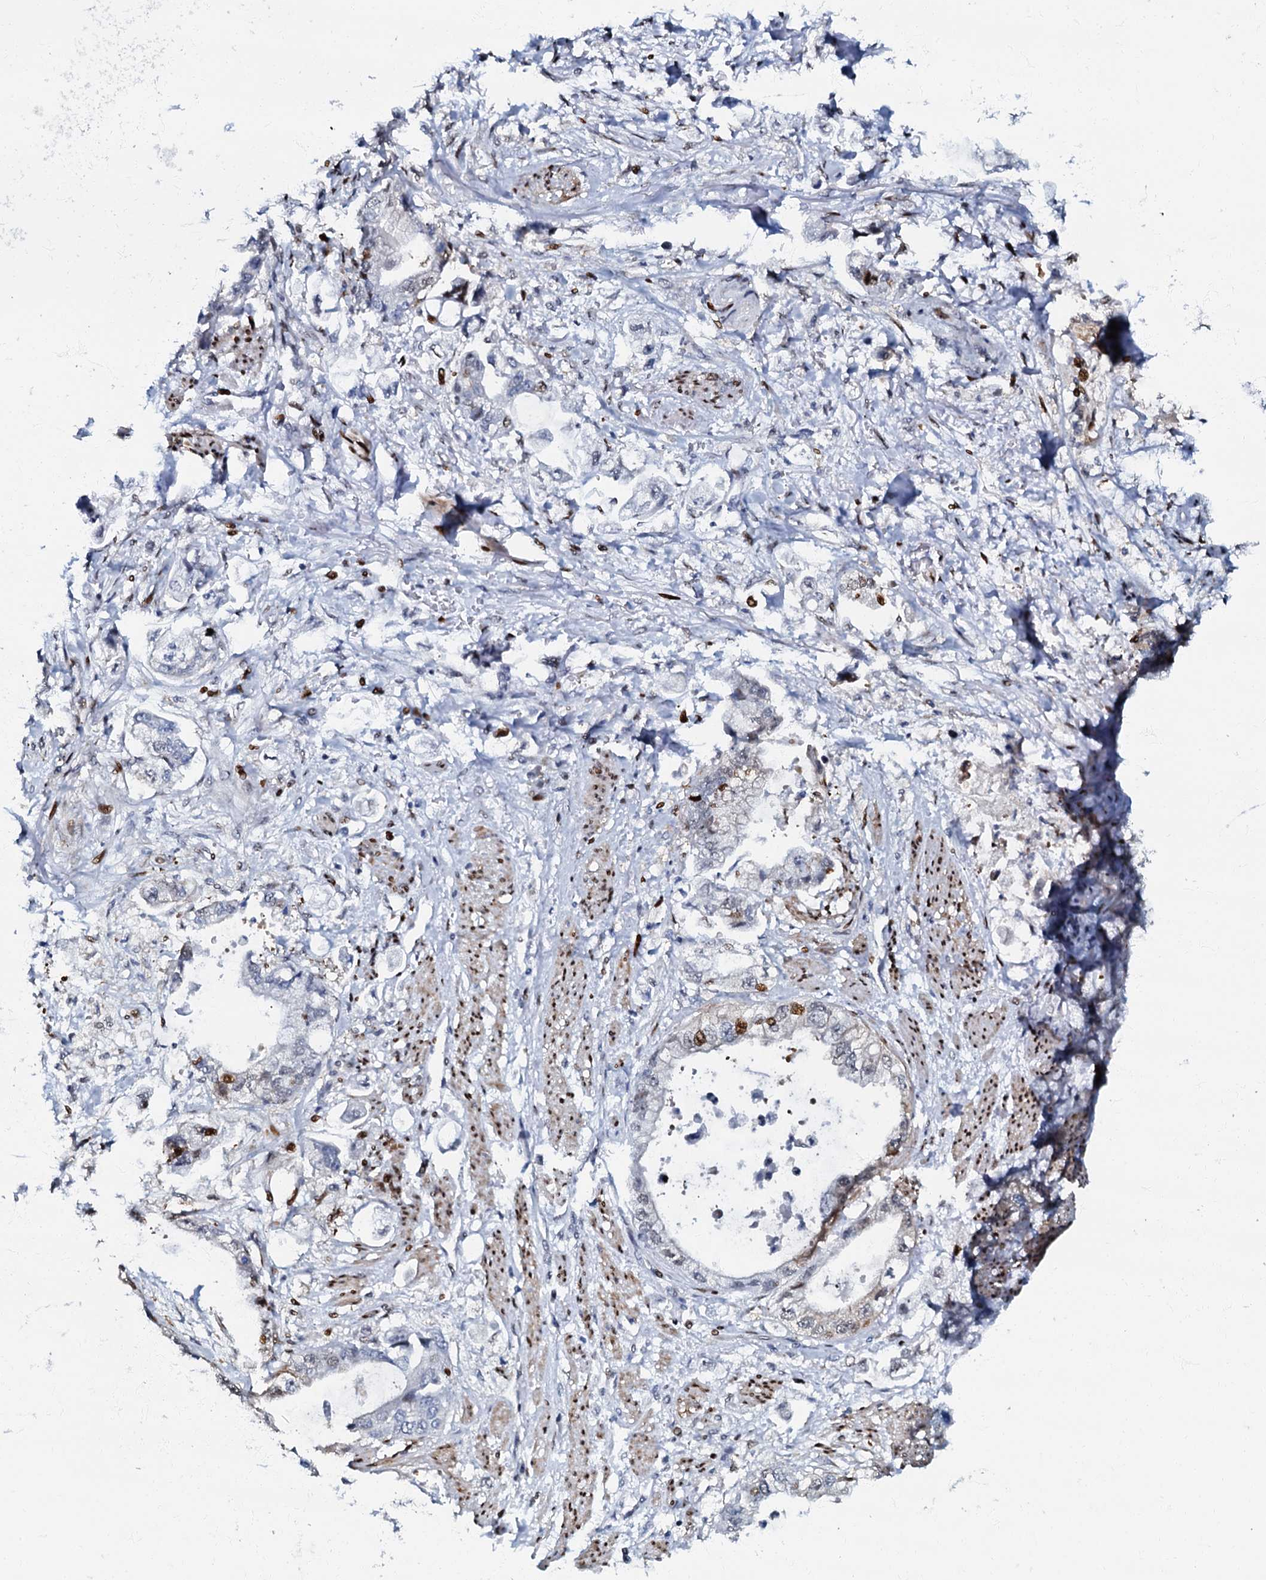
{"staining": {"intensity": "moderate", "quantity": "<25%", "location": "nuclear"}, "tissue": "stomach cancer", "cell_type": "Tumor cells", "image_type": "cancer", "snomed": [{"axis": "morphology", "description": "Adenocarcinoma, NOS"}, {"axis": "topography", "description": "Stomach"}], "caption": "High-power microscopy captured an IHC micrograph of stomach cancer (adenocarcinoma), revealing moderate nuclear staining in about <25% of tumor cells. Nuclei are stained in blue.", "gene": "MFSD5", "patient": {"sex": "male", "age": 62}}